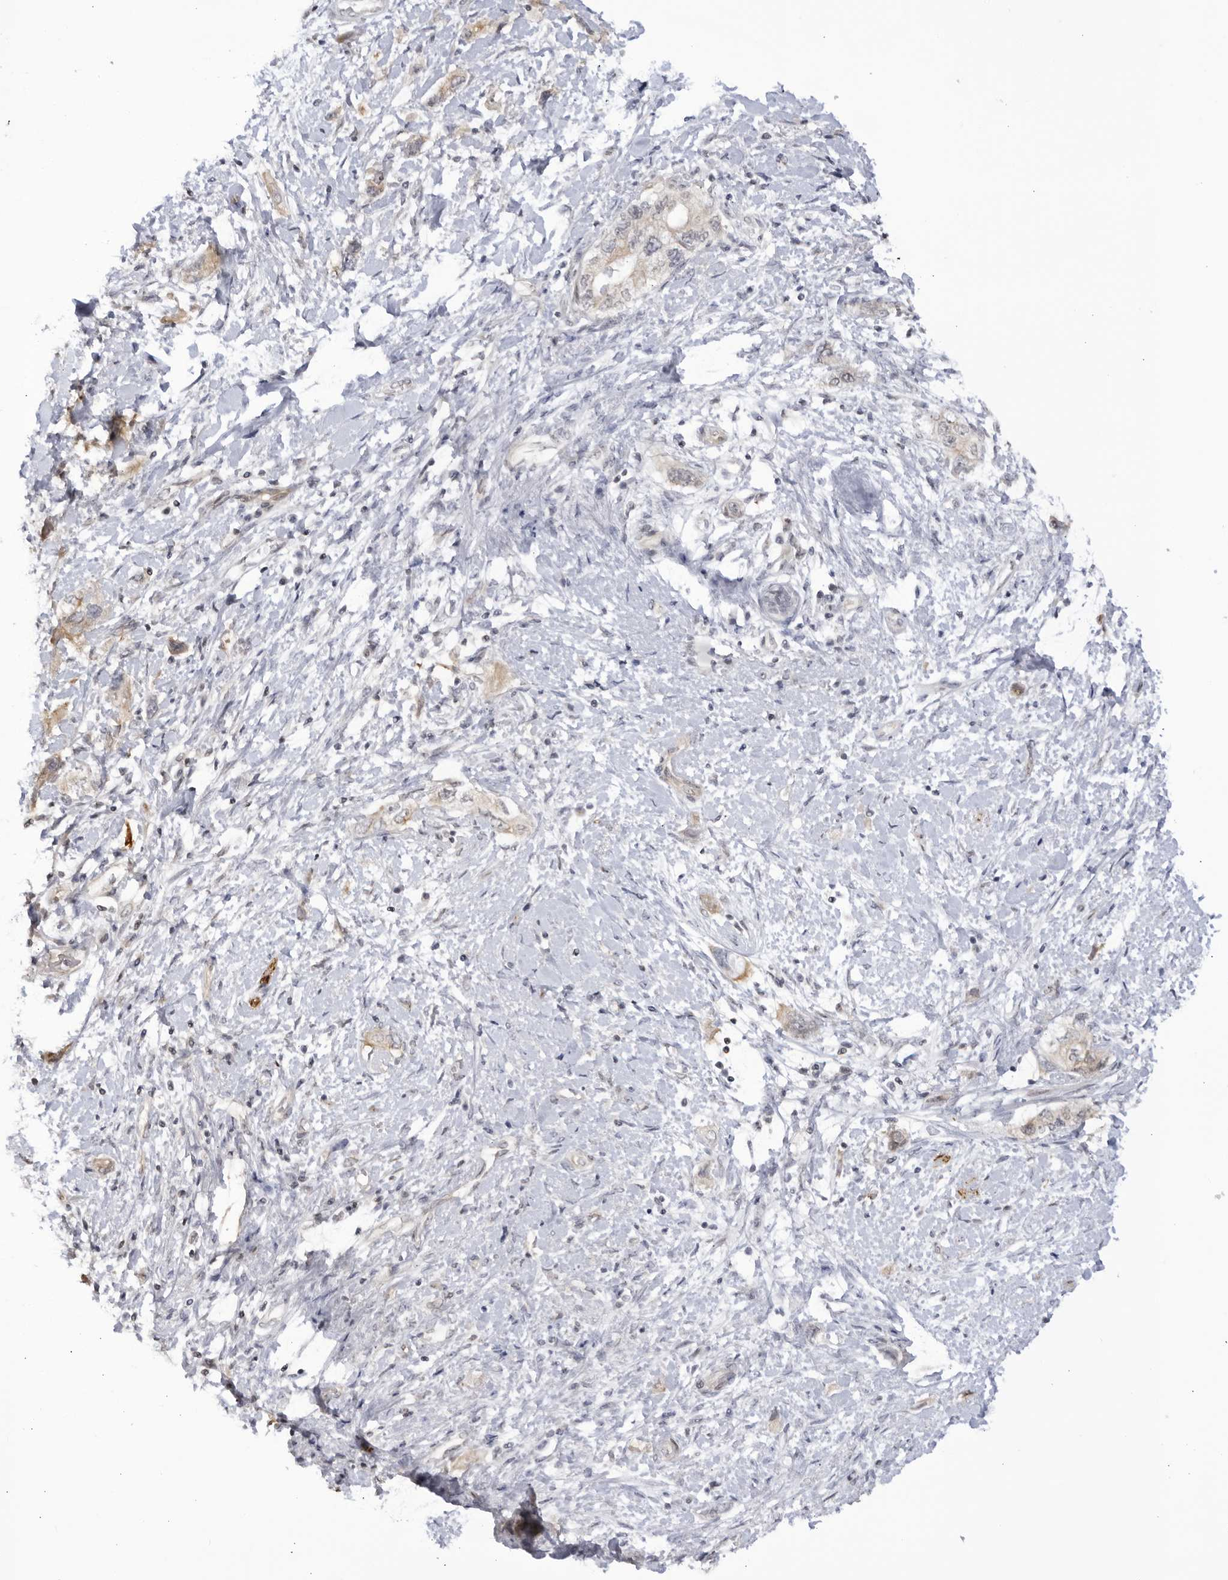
{"staining": {"intensity": "weak", "quantity": "25%-75%", "location": "cytoplasmic/membranous"}, "tissue": "pancreatic cancer", "cell_type": "Tumor cells", "image_type": "cancer", "snomed": [{"axis": "morphology", "description": "Adenocarcinoma, NOS"}, {"axis": "topography", "description": "Pancreas"}], "caption": "A low amount of weak cytoplasmic/membranous positivity is appreciated in approximately 25%-75% of tumor cells in pancreatic cancer (adenocarcinoma) tissue.", "gene": "CNBD1", "patient": {"sex": "female", "age": 73}}